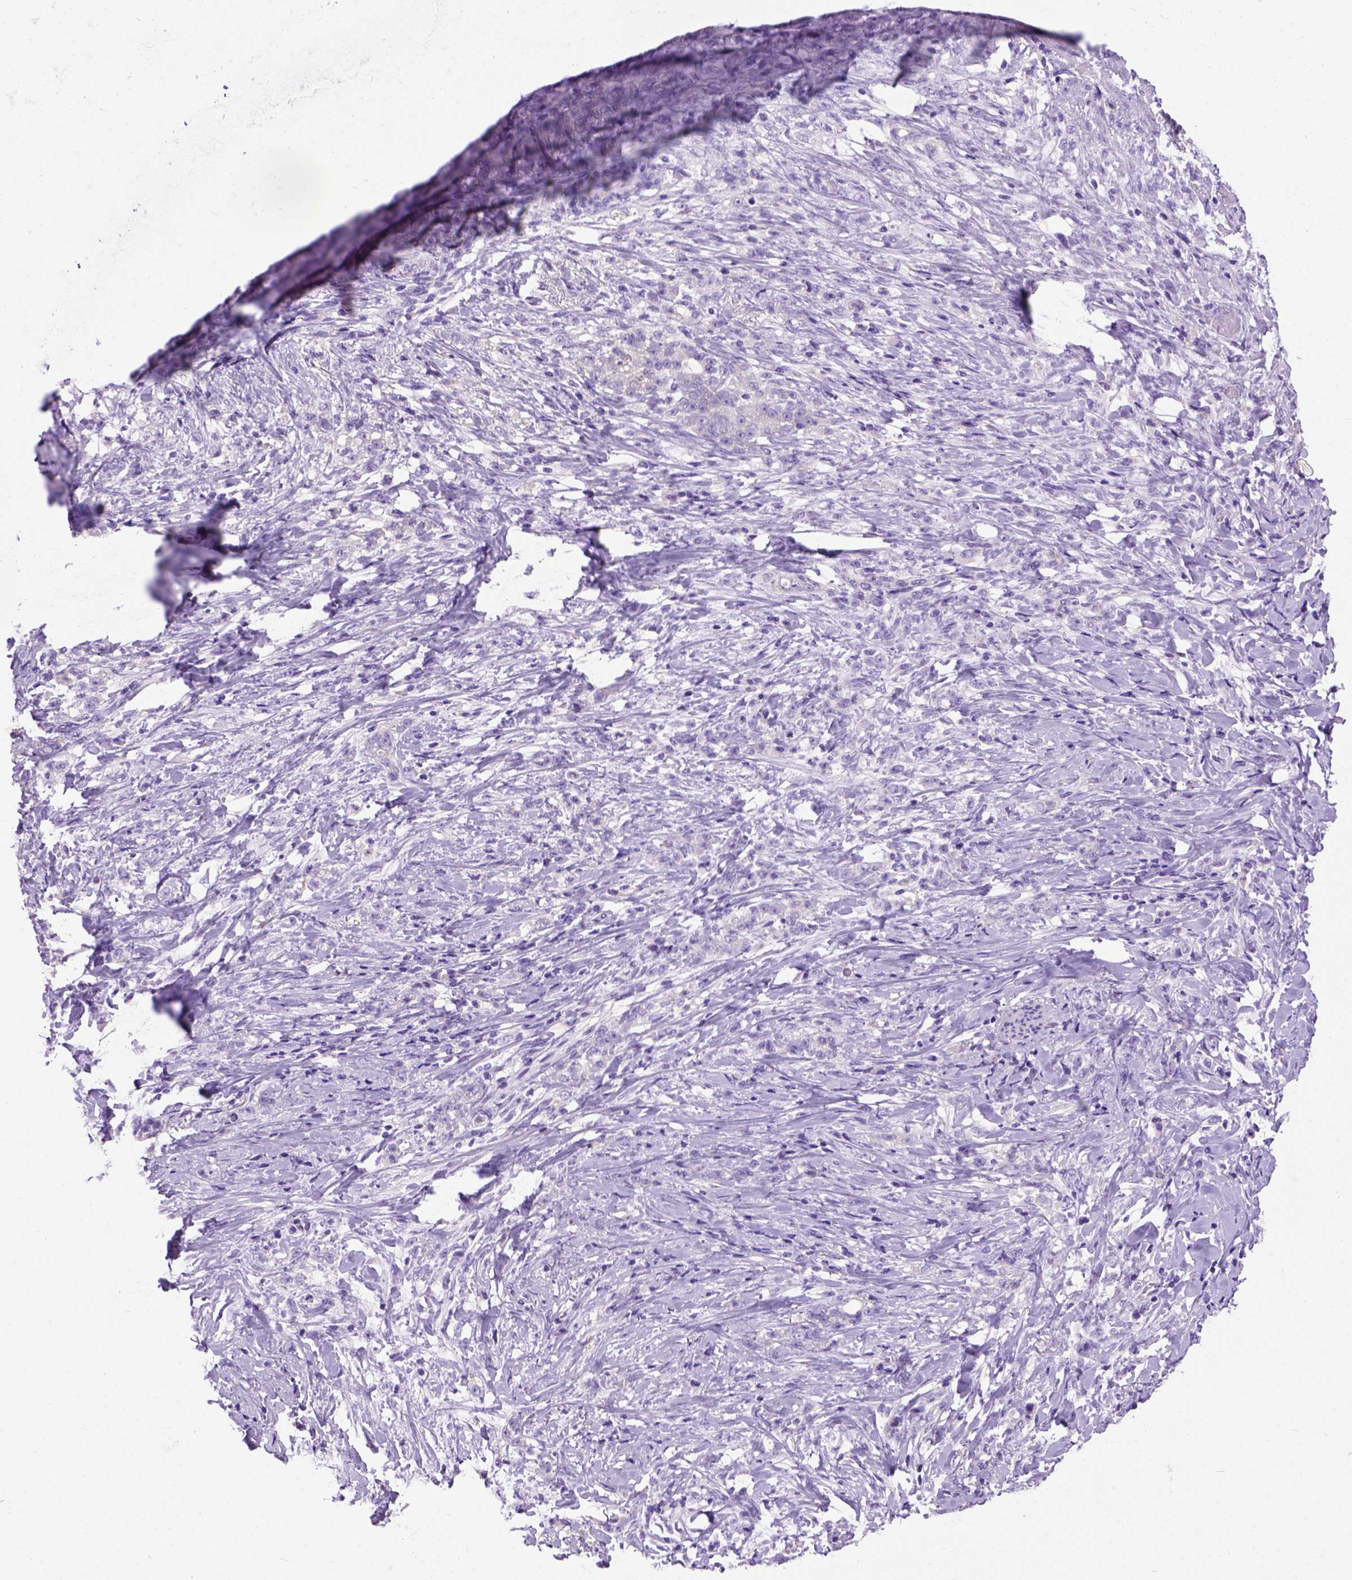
{"staining": {"intensity": "negative", "quantity": "none", "location": "none"}, "tissue": "stomach cancer", "cell_type": "Tumor cells", "image_type": "cancer", "snomed": [{"axis": "morphology", "description": "Adenocarcinoma, NOS"}, {"axis": "topography", "description": "Stomach, lower"}], "caption": "IHC histopathology image of adenocarcinoma (stomach) stained for a protein (brown), which demonstrates no positivity in tumor cells.", "gene": "ODAD3", "patient": {"sex": "male", "age": 88}}